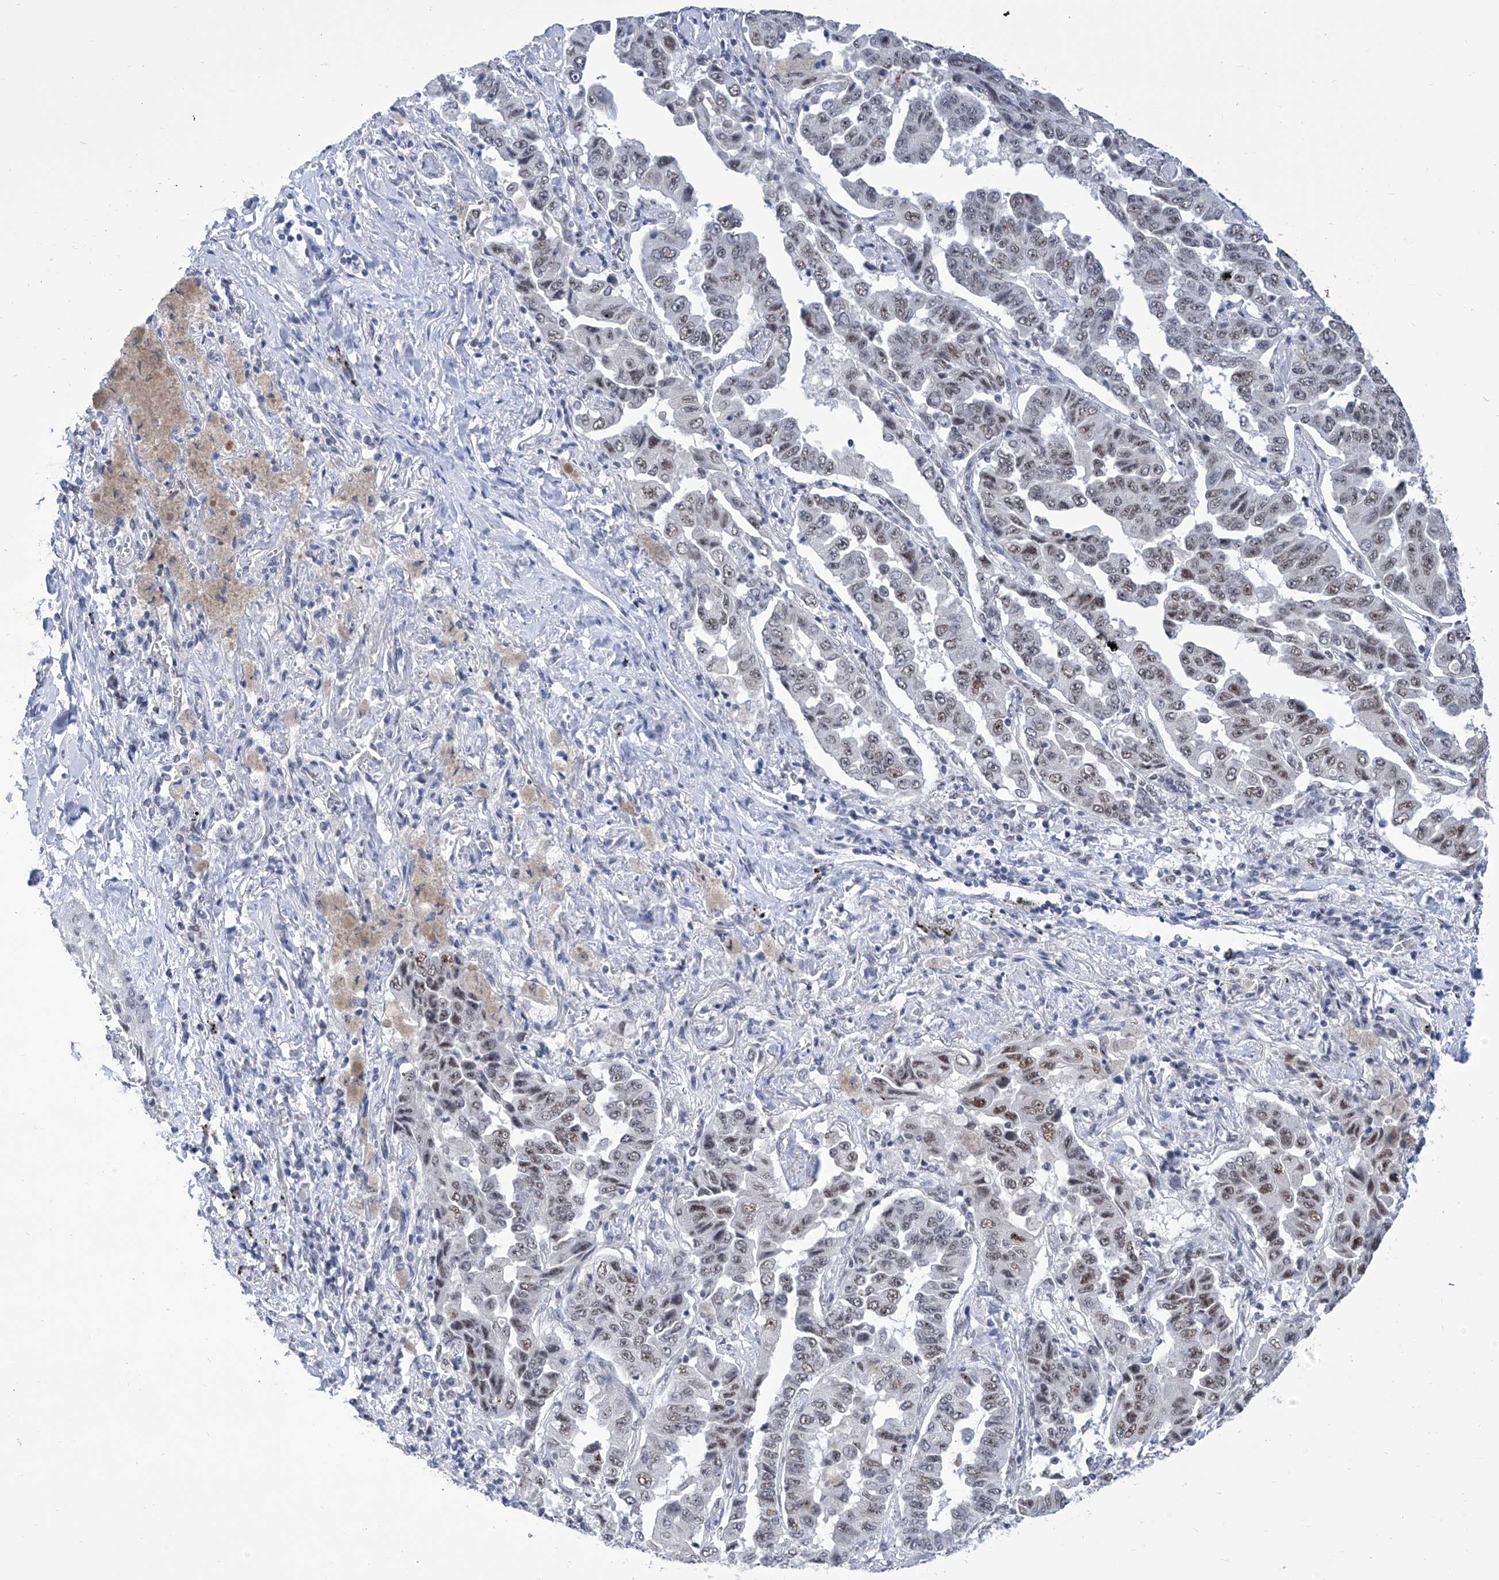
{"staining": {"intensity": "weak", "quantity": ">75%", "location": "nuclear"}, "tissue": "lung cancer", "cell_type": "Tumor cells", "image_type": "cancer", "snomed": [{"axis": "morphology", "description": "Adenocarcinoma, NOS"}, {"axis": "topography", "description": "Lung"}], "caption": "Protein staining demonstrates weak nuclear positivity in about >75% of tumor cells in adenocarcinoma (lung).", "gene": "SART1", "patient": {"sex": "female", "age": 51}}